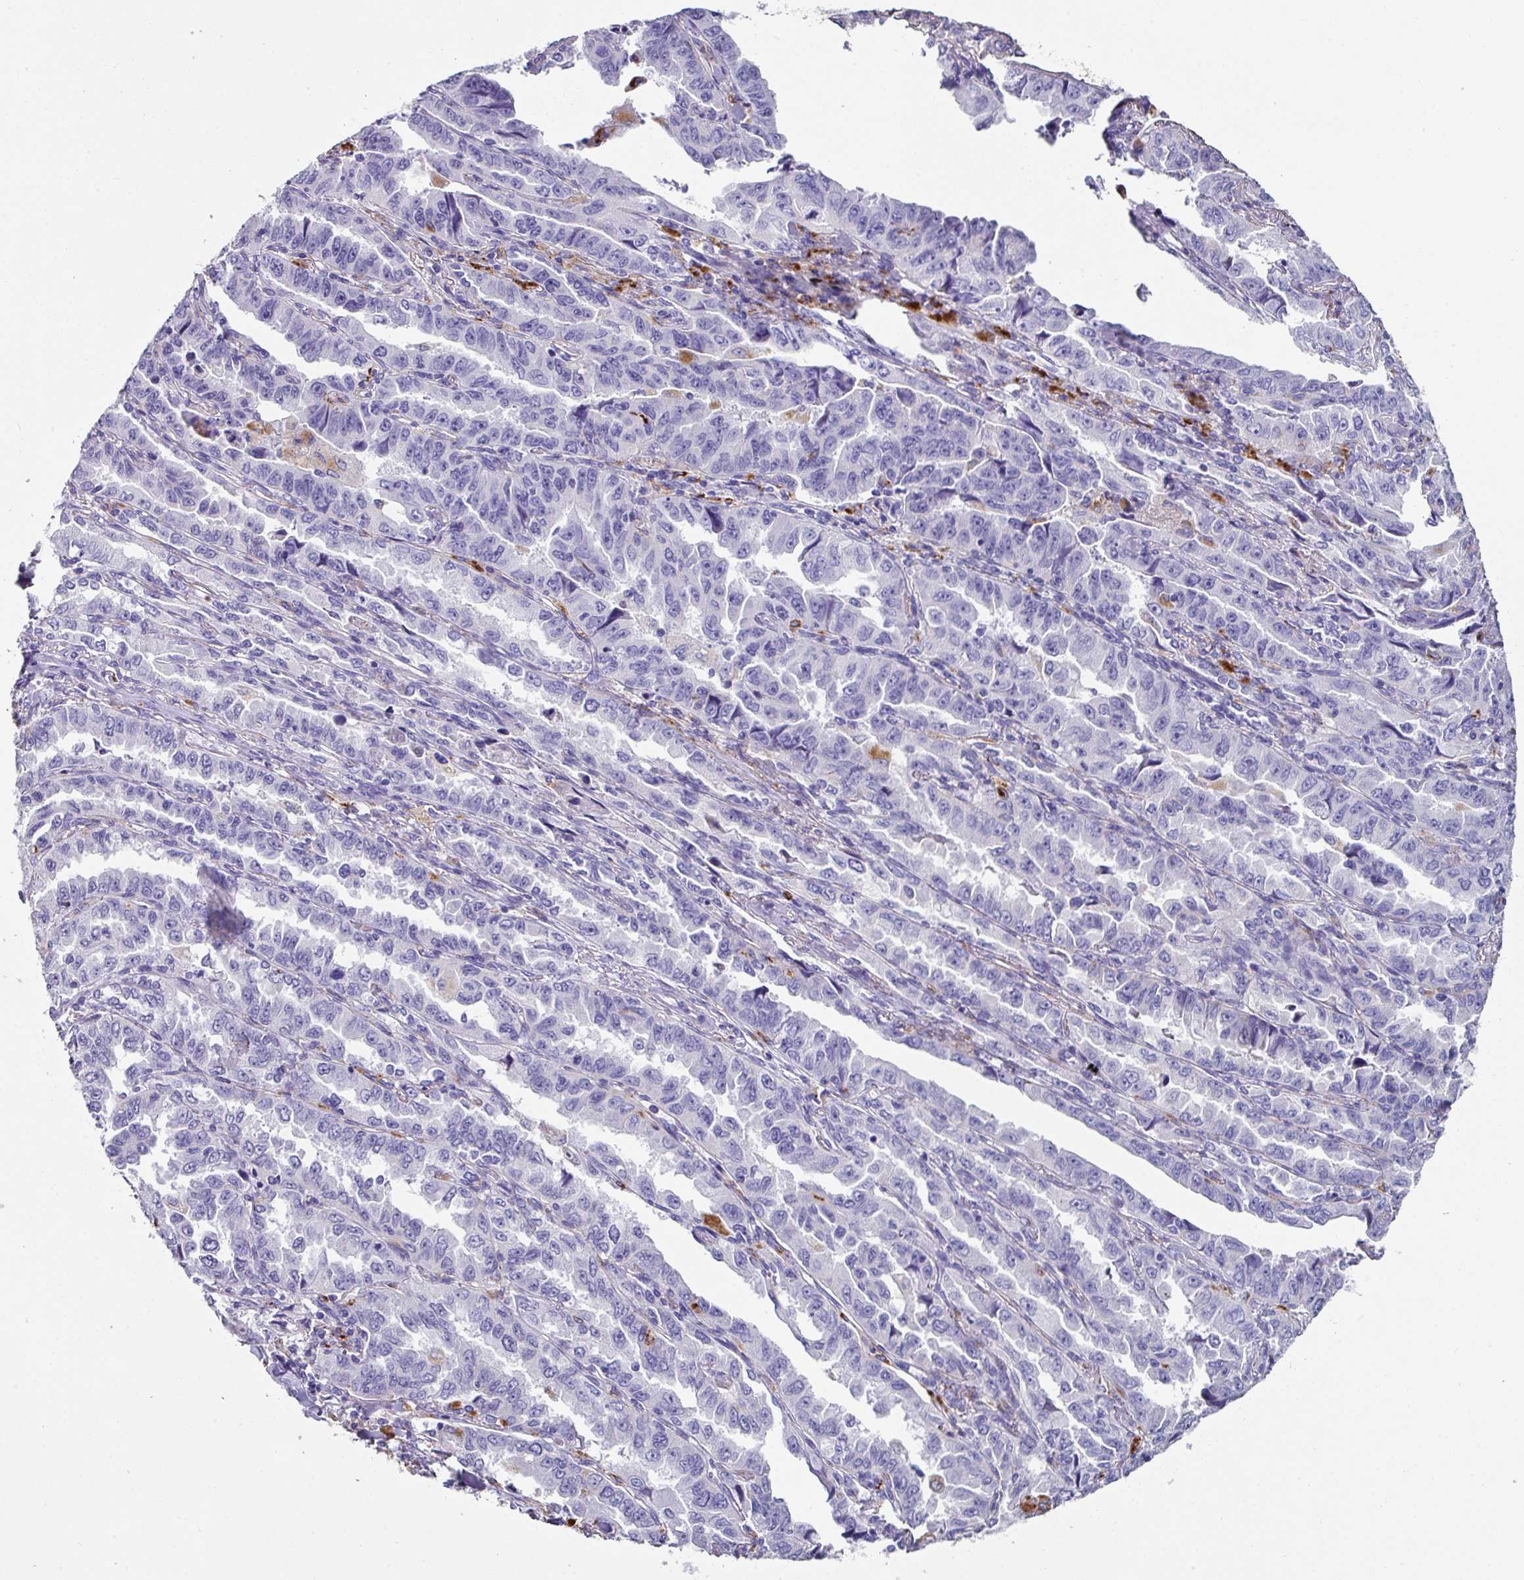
{"staining": {"intensity": "negative", "quantity": "none", "location": "none"}, "tissue": "lung cancer", "cell_type": "Tumor cells", "image_type": "cancer", "snomed": [{"axis": "morphology", "description": "Adenocarcinoma, NOS"}, {"axis": "topography", "description": "Lung"}], "caption": "Tumor cells show no significant positivity in lung adenocarcinoma.", "gene": "CPVL", "patient": {"sex": "female", "age": 51}}